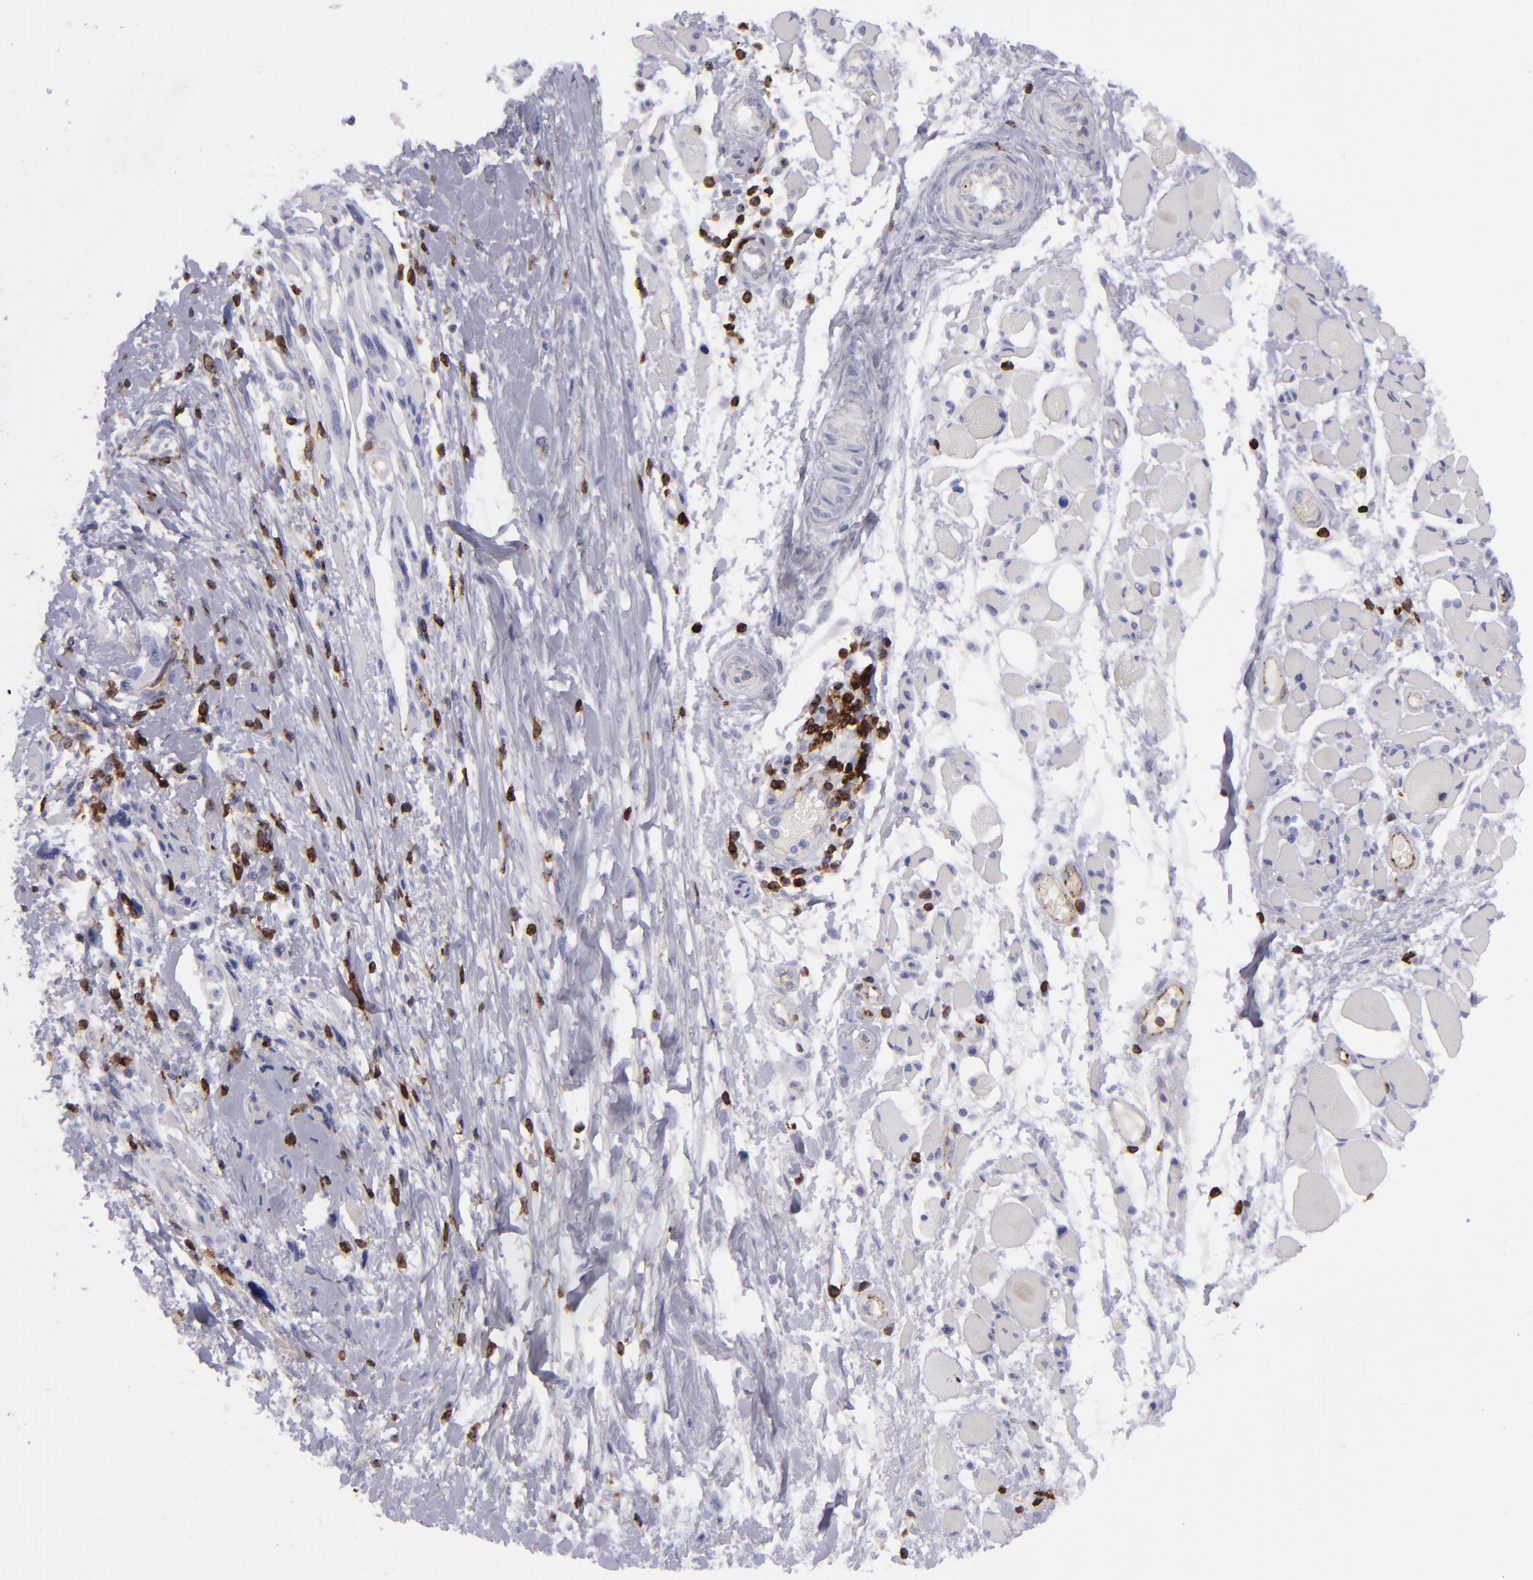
{"staining": {"intensity": "negative", "quantity": "none", "location": "none"}, "tissue": "melanoma", "cell_type": "Tumor cells", "image_type": "cancer", "snomed": [{"axis": "morphology", "description": "Malignant melanoma, NOS"}, {"axis": "topography", "description": "Skin"}], "caption": "This is an immunohistochemistry photomicrograph of human malignant melanoma. There is no positivity in tumor cells.", "gene": "CD27", "patient": {"sex": "male", "age": 91}}